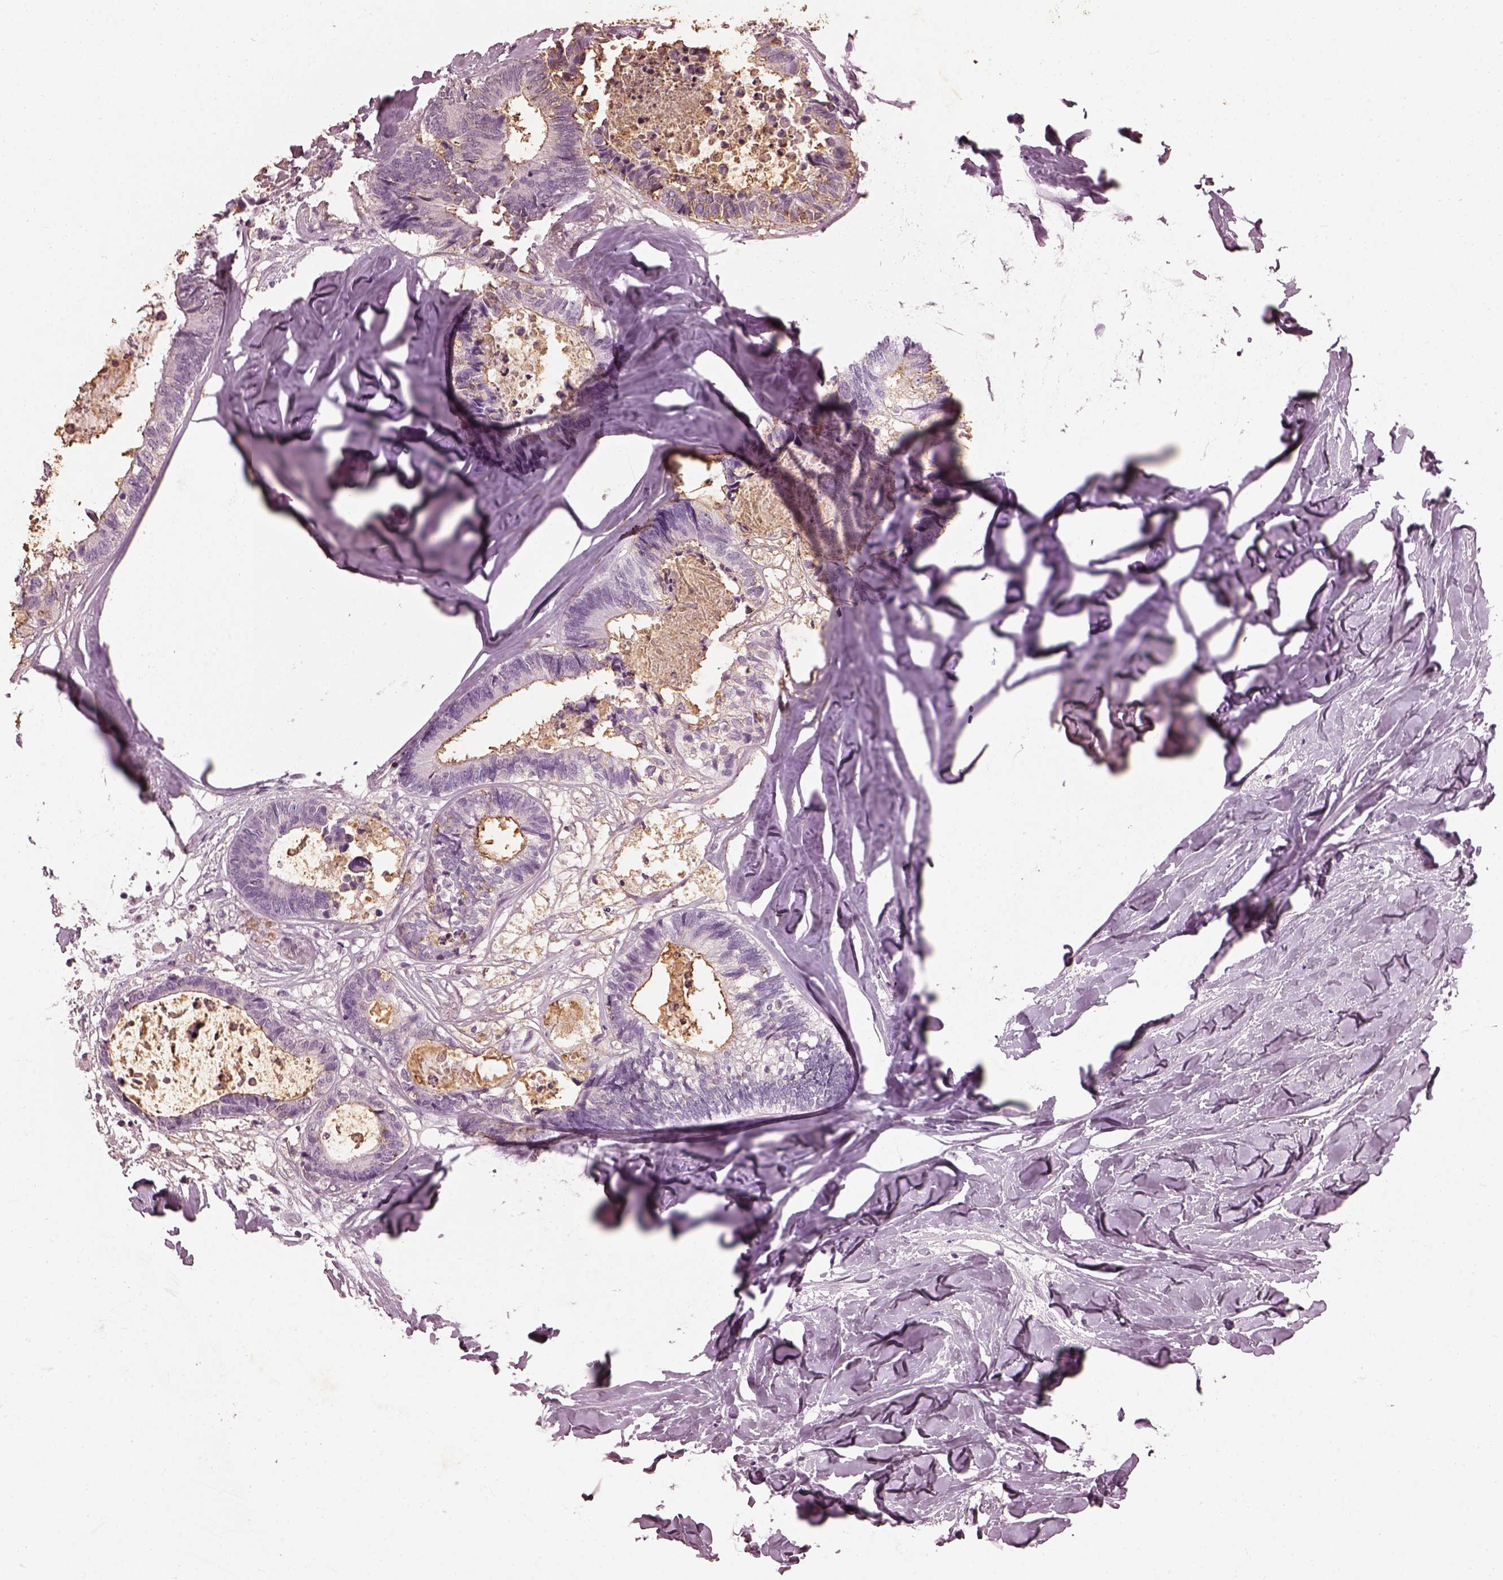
{"staining": {"intensity": "negative", "quantity": "none", "location": "none"}, "tissue": "colorectal cancer", "cell_type": "Tumor cells", "image_type": "cancer", "snomed": [{"axis": "morphology", "description": "Adenocarcinoma, NOS"}, {"axis": "topography", "description": "Colon"}, {"axis": "topography", "description": "Rectum"}], "caption": "Histopathology image shows no protein positivity in tumor cells of adenocarcinoma (colorectal) tissue. (DAB immunohistochemistry (IHC), high magnification).", "gene": "FUT4", "patient": {"sex": "male", "age": 57}}